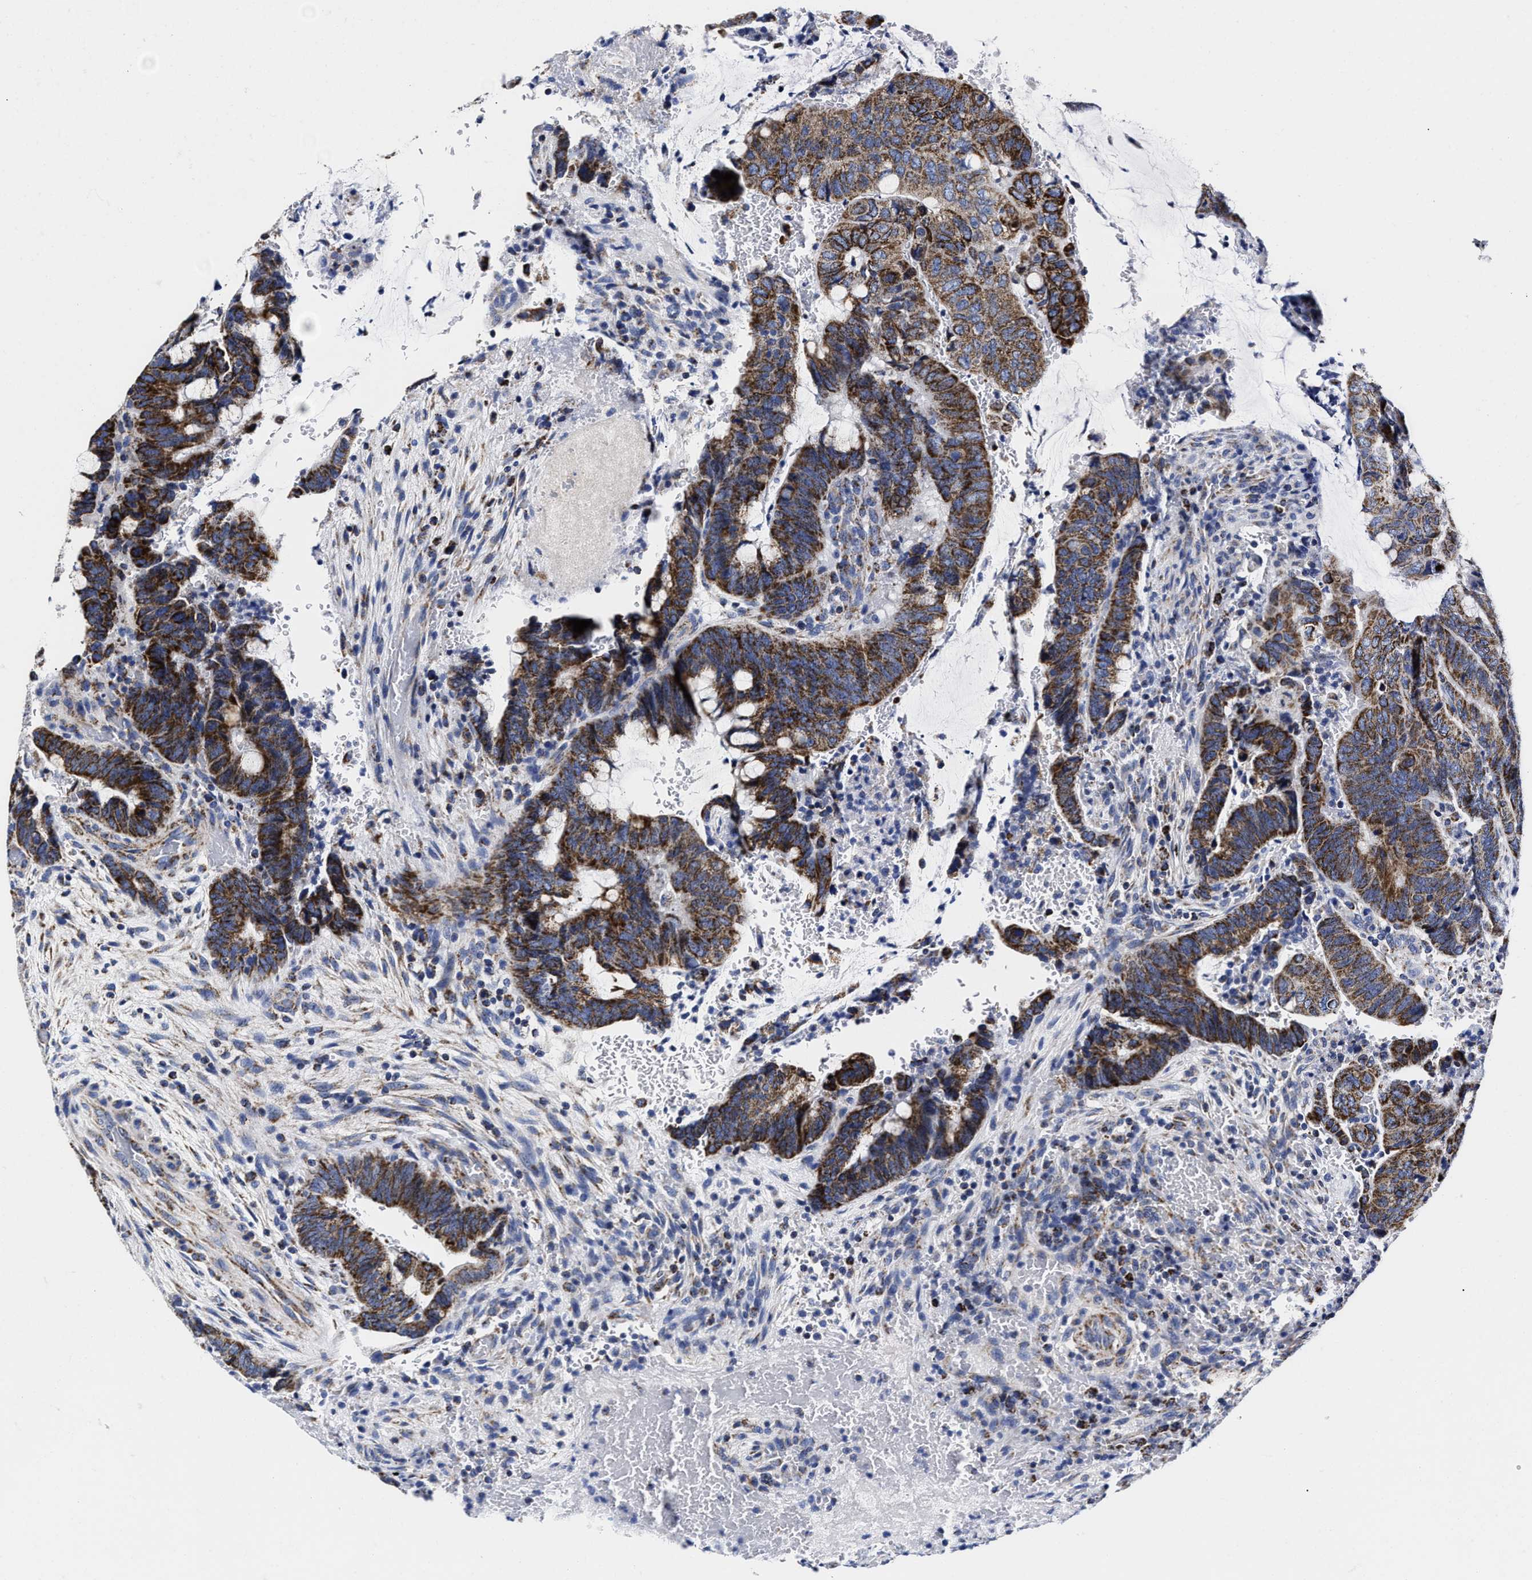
{"staining": {"intensity": "strong", "quantity": ">75%", "location": "cytoplasmic/membranous"}, "tissue": "colorectal cancer", "cell_type": "Tumor cells", "image_type": "cancer", "snomed": [{"axis": "morphology", "description": "Normal tissue, NOS"}, {"axis": "morphology", "description": "Adenocarcinoma, NOS"}, {"axis": "topography", "description": "Rectum"}, {"axis": "topography", "description": "Peripheral nerve tissue"}], "caption": "IHC staining of colorectal cancer (adenocarcinoma), which demonstrates high levels of strong cytoplasmic/membranous positivity in about >75% of tumor cells indicating strong cytoplasmic/membranous protein expression. The staining was performed using DAB (brown) for protein detection and nuclei were counterstained in hematoxylin (blue).", "gene": "HINT2", "patient": {"sex": "male", "age": 92}}